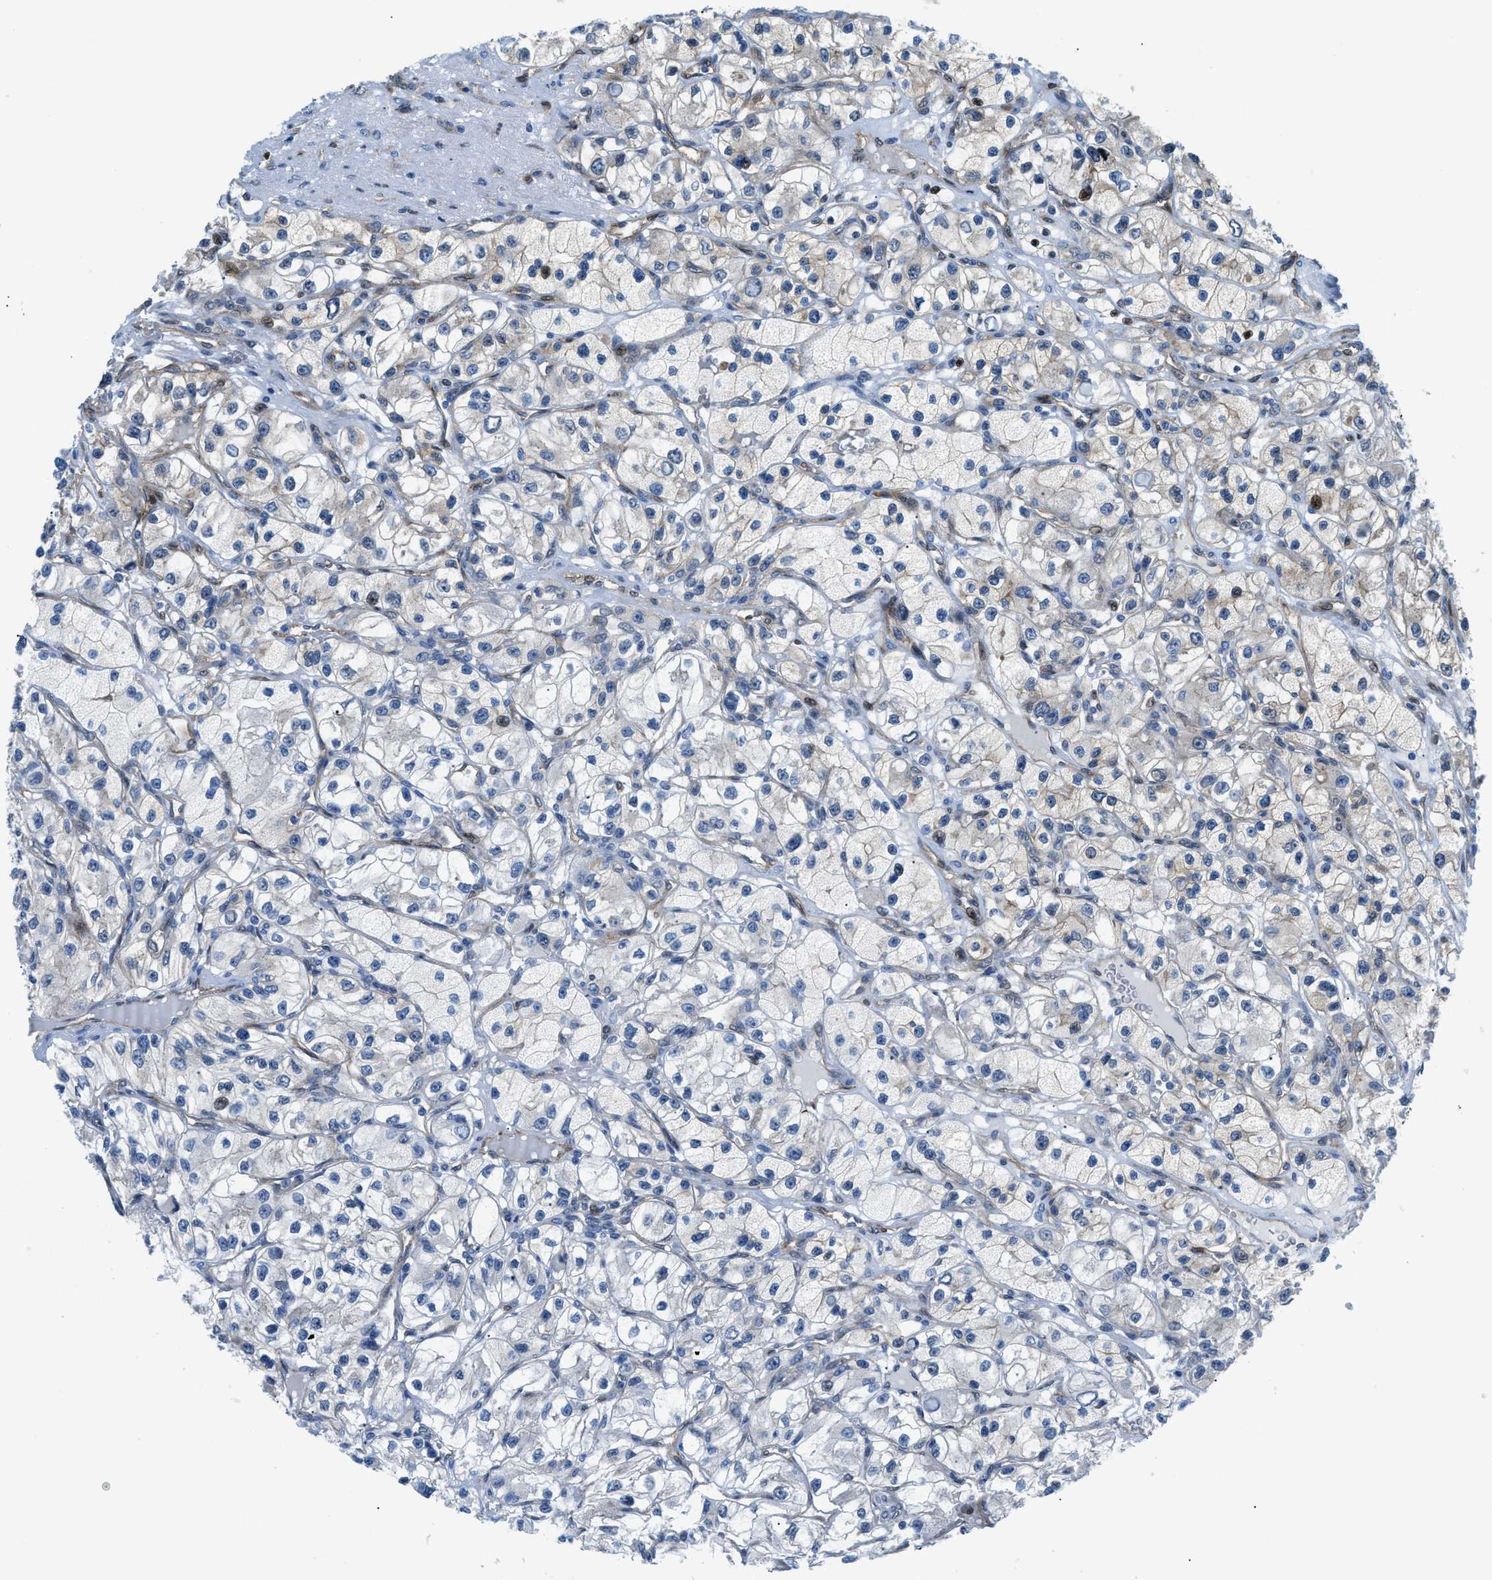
{"staining": {"intensity": "weak", "quantity": "<25%", "location": "cytoplasmic/membranous,nuclear"}, "tissue": "renal cancer", "cell_type": "Tumor cells", "image_type": "cancer", "snomed": [{"axis": "morphology", "description": "Adenocarcinoma, NOS"}, {"axis": "topography", "description": "Kidney"}], "caption": "Immunohistochemistry (IHC) image of neoplastic tissue: human renal cancer stained with DAB shows no significant protein staining in tumor cells. (IHC, brightfield microscopy, high magnification).", "gene": "YWHAE", "patient": {"sex": "female", "age": 57}}